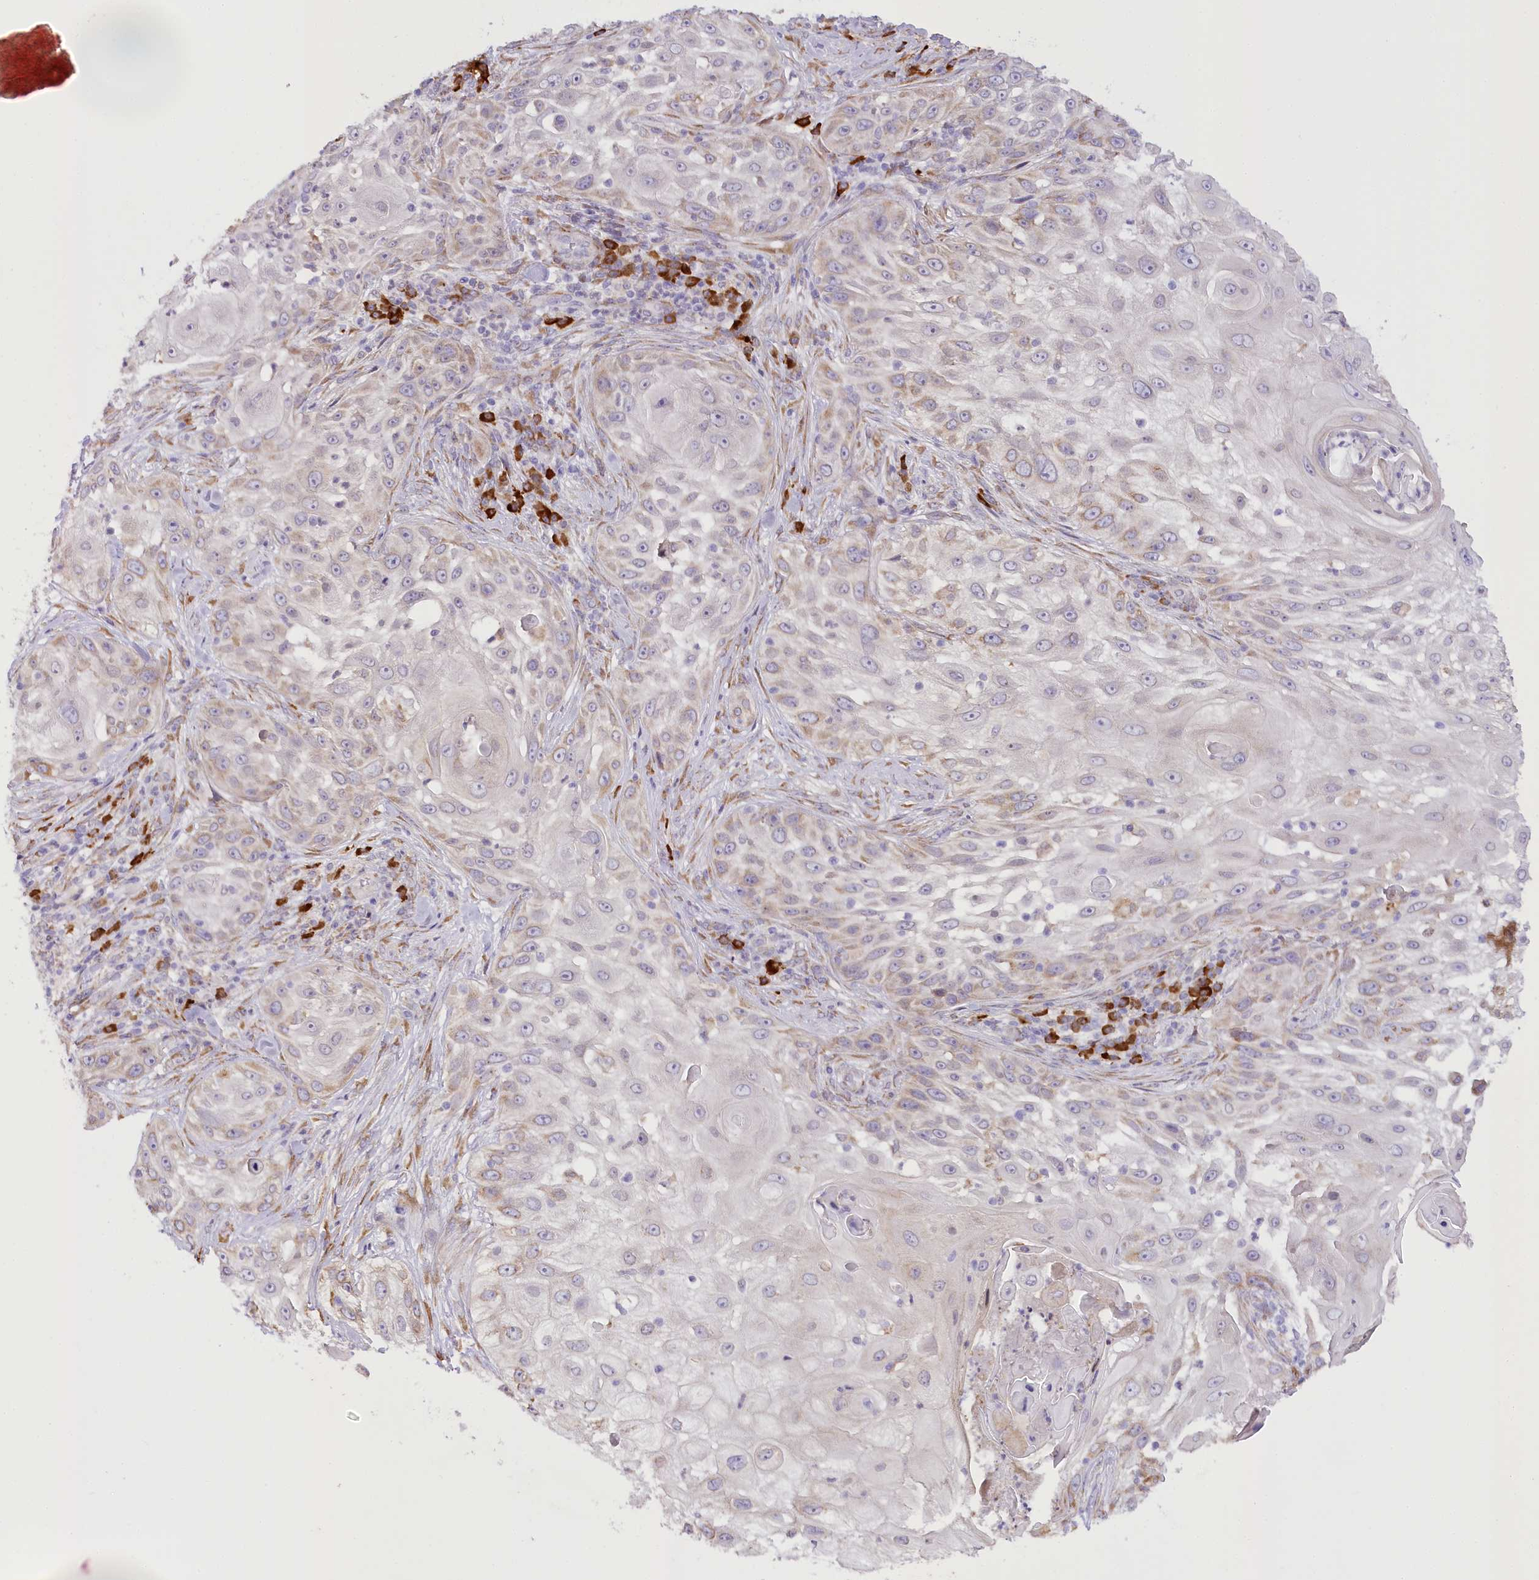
{"staining": {"intensity": "weak", "quantity": "<25%", "location": "cytoplasmic/membranous"}, "tissue": "skin cancer", "cell_type": "Tumor cells", "image_type": "cancer", "snomed": [{"axis": "morphology", "description": "Squamous cell carcinoma, NOS"}, {"axis": "topography", "description": "Skin"}], "caption": "Skin cancer was stained to show a protein in brown. There is no significant staining in tumor cells.", "gene": "NCKAP5", "patient": {"sex": "female", "age": 44}}